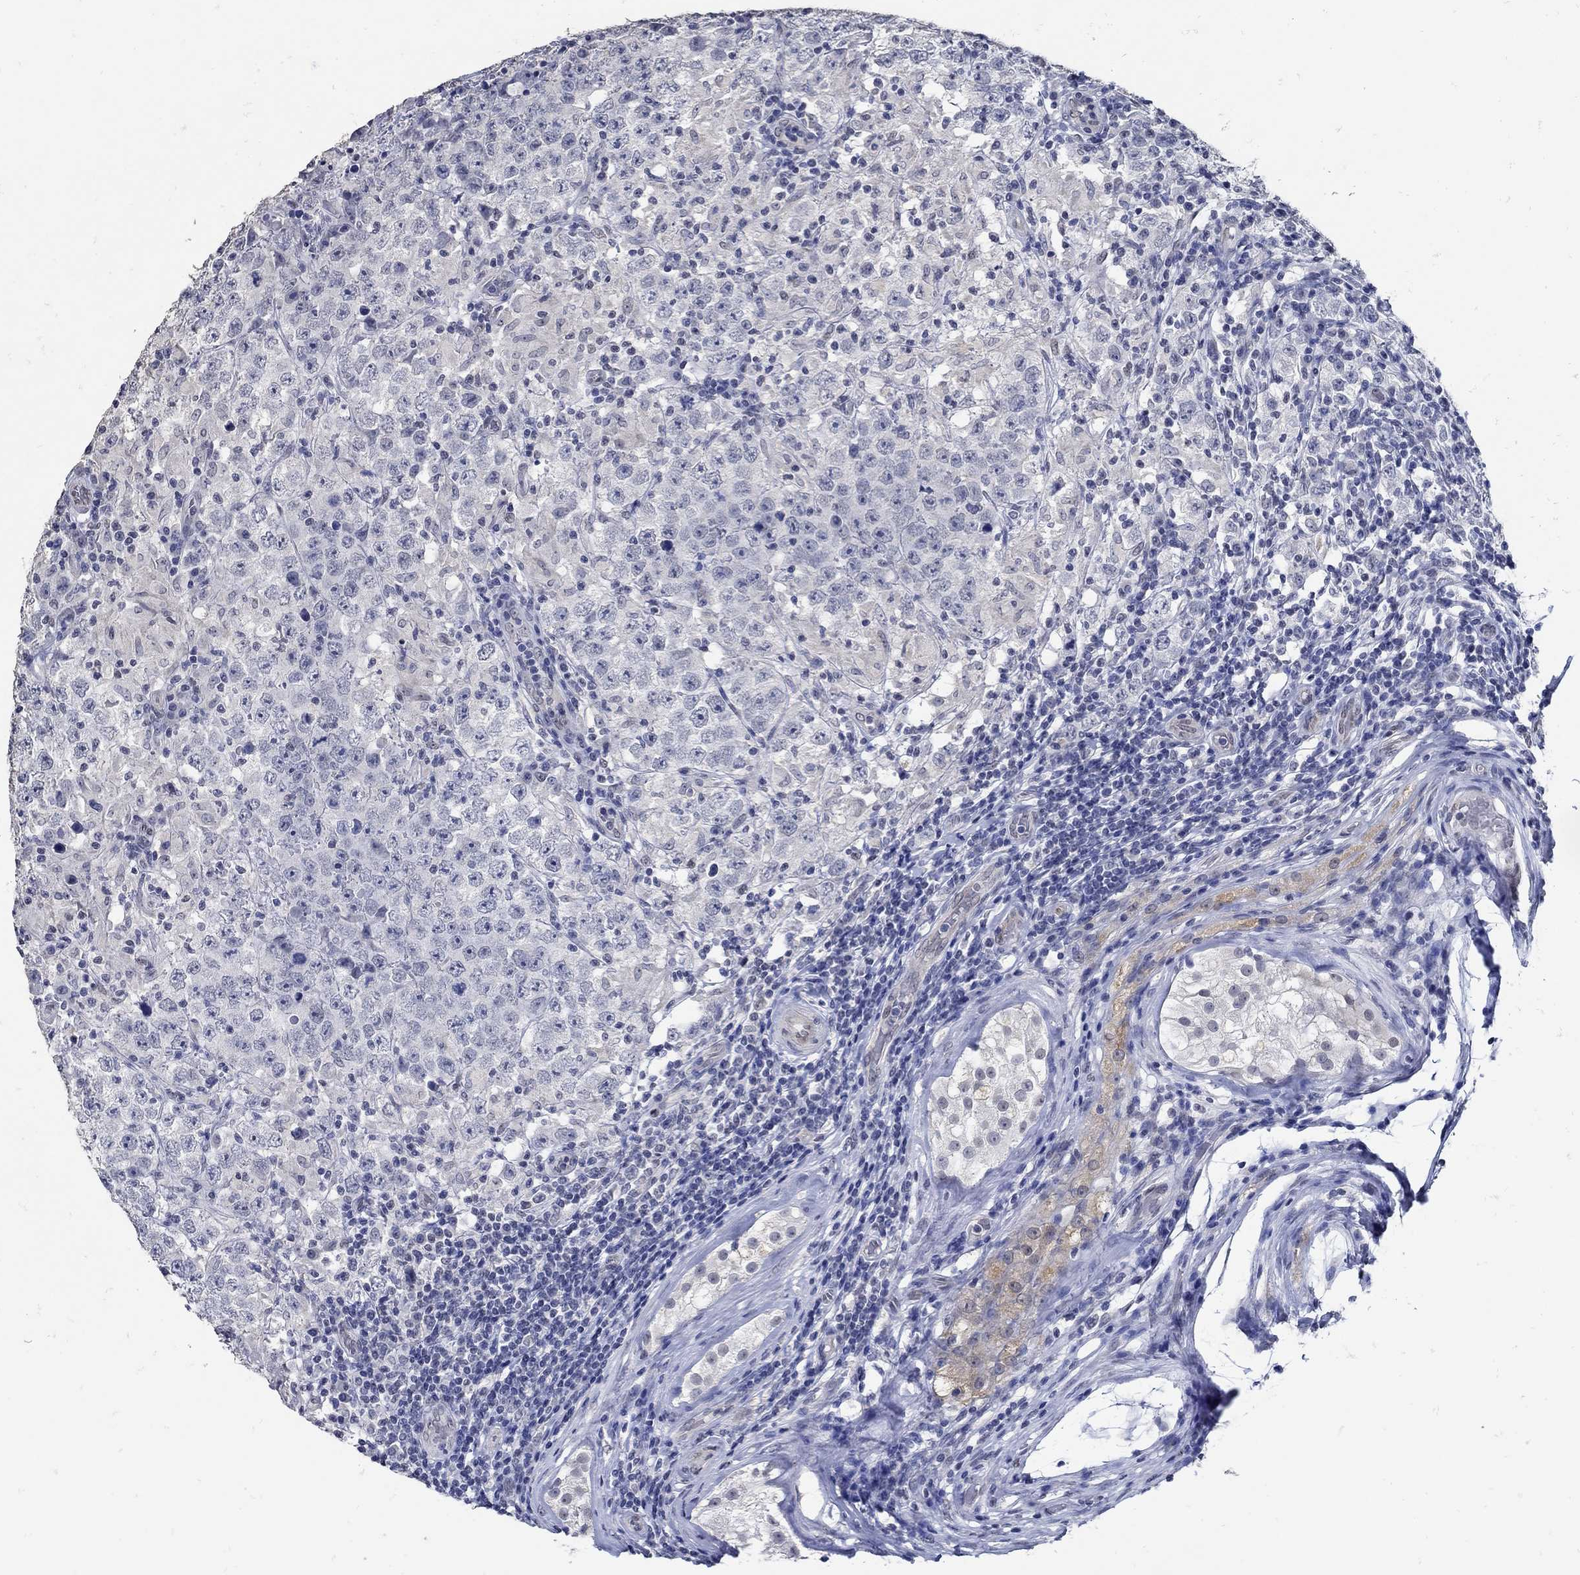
{"staining": {"intensity": "negative", "quantity": "none", "location": "none"}, "tissue": "testis cancer", "cell_type": "Tumor cells", "image_type": "cancer", "snomed": [{"axis": "morphology", "description": "Seminoma, NOS"}, {"axis": "morphology", "description": "Carcinoma, Embryonal, NOS"}, {"axis": "topography", "description": "Testis"}], "caption": "Immunohistochemical staining of human seminoma (testis) demonstrates no significant expression in tumor cells.", "gene": "KCNN3", "patient": {"sex": "male", "age": 41}}